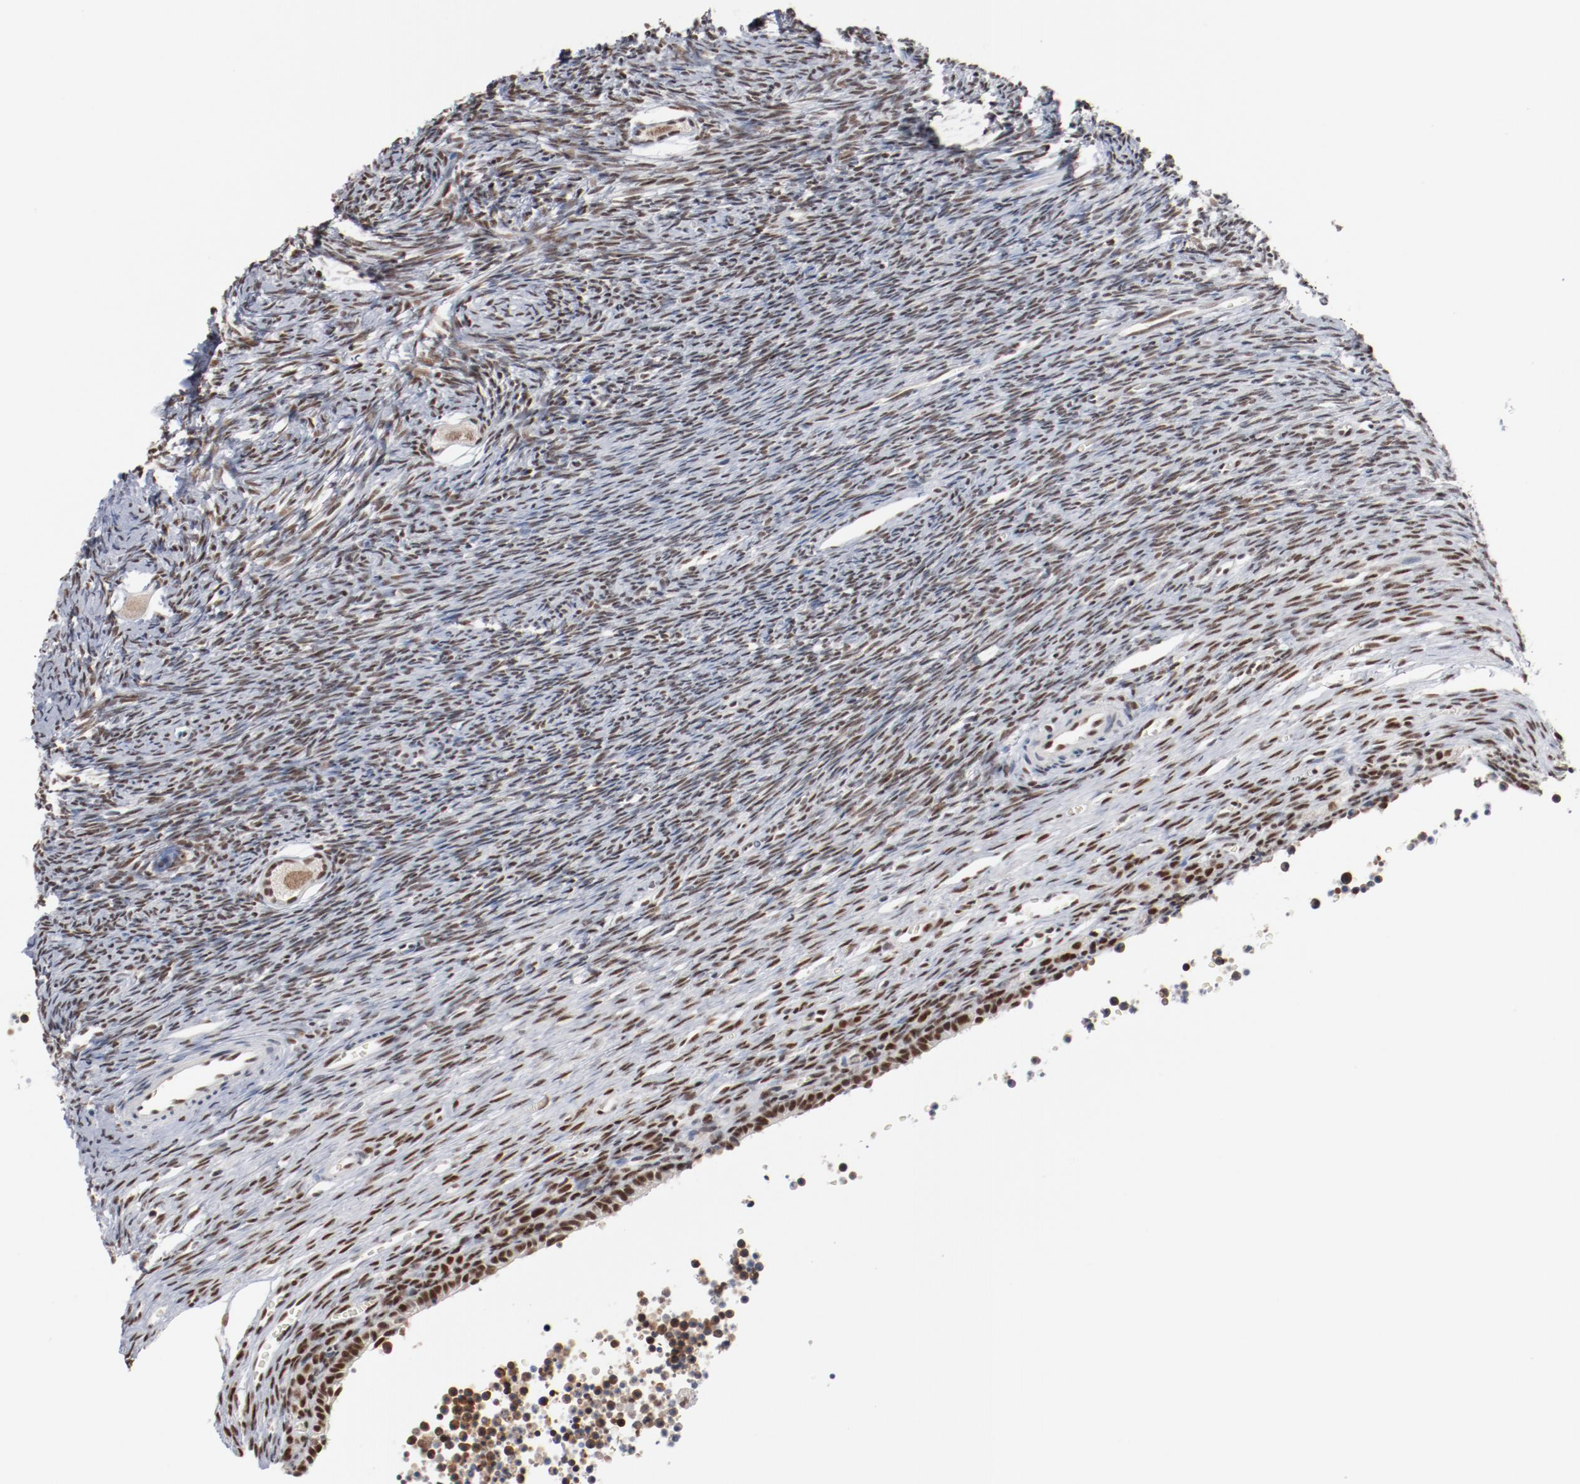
{"staining": {"intensity": "moderate", "quantity": ">75%", "location": "nuclear"}, "tissue": "ovary", "cell_type": "Follicle cells", "image_type": "normal", "snomed": [{"axis": "morphology", "description": "Normal tissue, NOS"}, {"axis": "topography", "description": "Ovary"}], "caption": "This photomicrograph reveals benign ovary stained with immunohistochemistry (IHC) to label a protein in brown. The nuclear of follicle cells show moderate positivity for the protein. Nuclei are counter-stained blue.", "gene": "BUB3", "patient": {"sex": "female", "age": 27}}